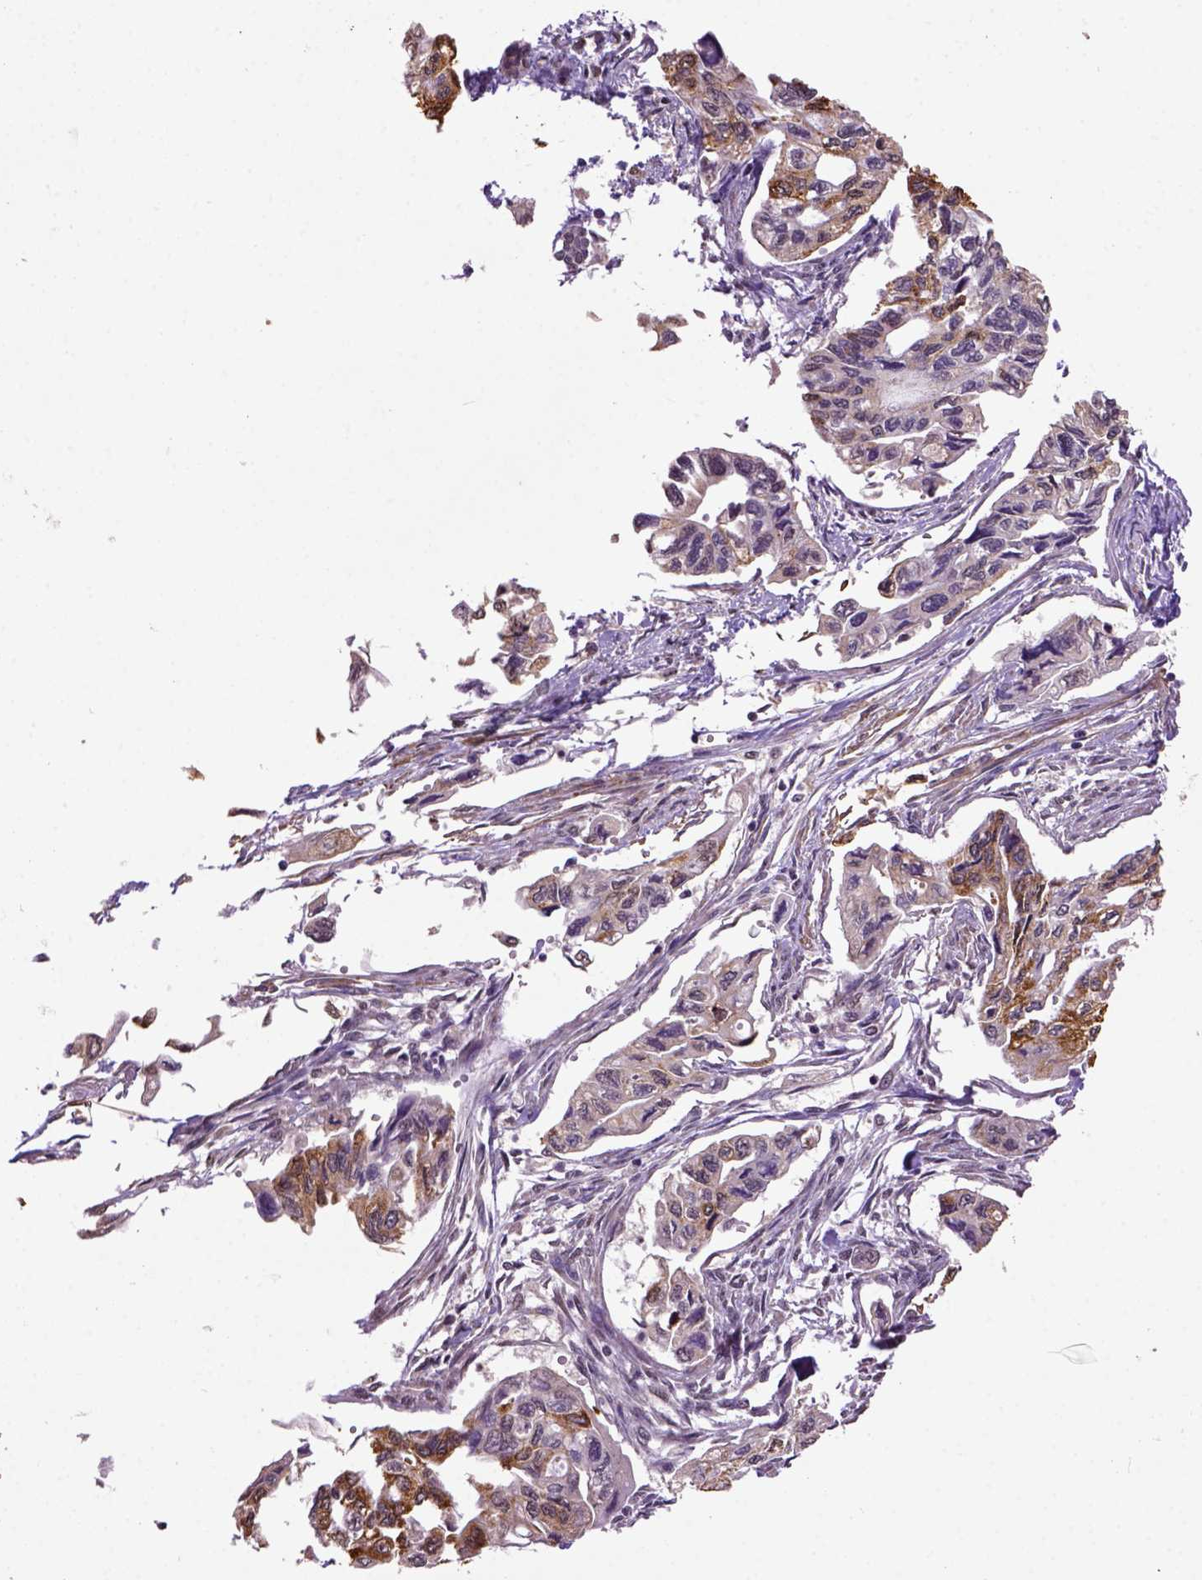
{"staining": {"intensity": "moderate", "quantity": "<25%", "location": "cytoplasmic/membranous"}, "tissue": "pancreatic cancer", "cell_type": "Tumor cells", "image_type": "cancer", "snomed": [{"axis": "morphology", "description": "Adenocarcinoma, NOS"}, {"axis": "topography", "description": "Pancreas"}], "caption": "Immunohistochemical staining of human adenocarcinoma (pancreatic) exhibits low levels of moderate cytoplasmic/membranous protein positivity in about <25% of tumor cells. The protein is stained brown, and the nuclei are stained in blue (DAB (3,3'-diaminobenzidine) IHC with brightfield microscopy, high magnification).", "gene": "WDR17", "patient": {"sex": "female", "age": 76}}